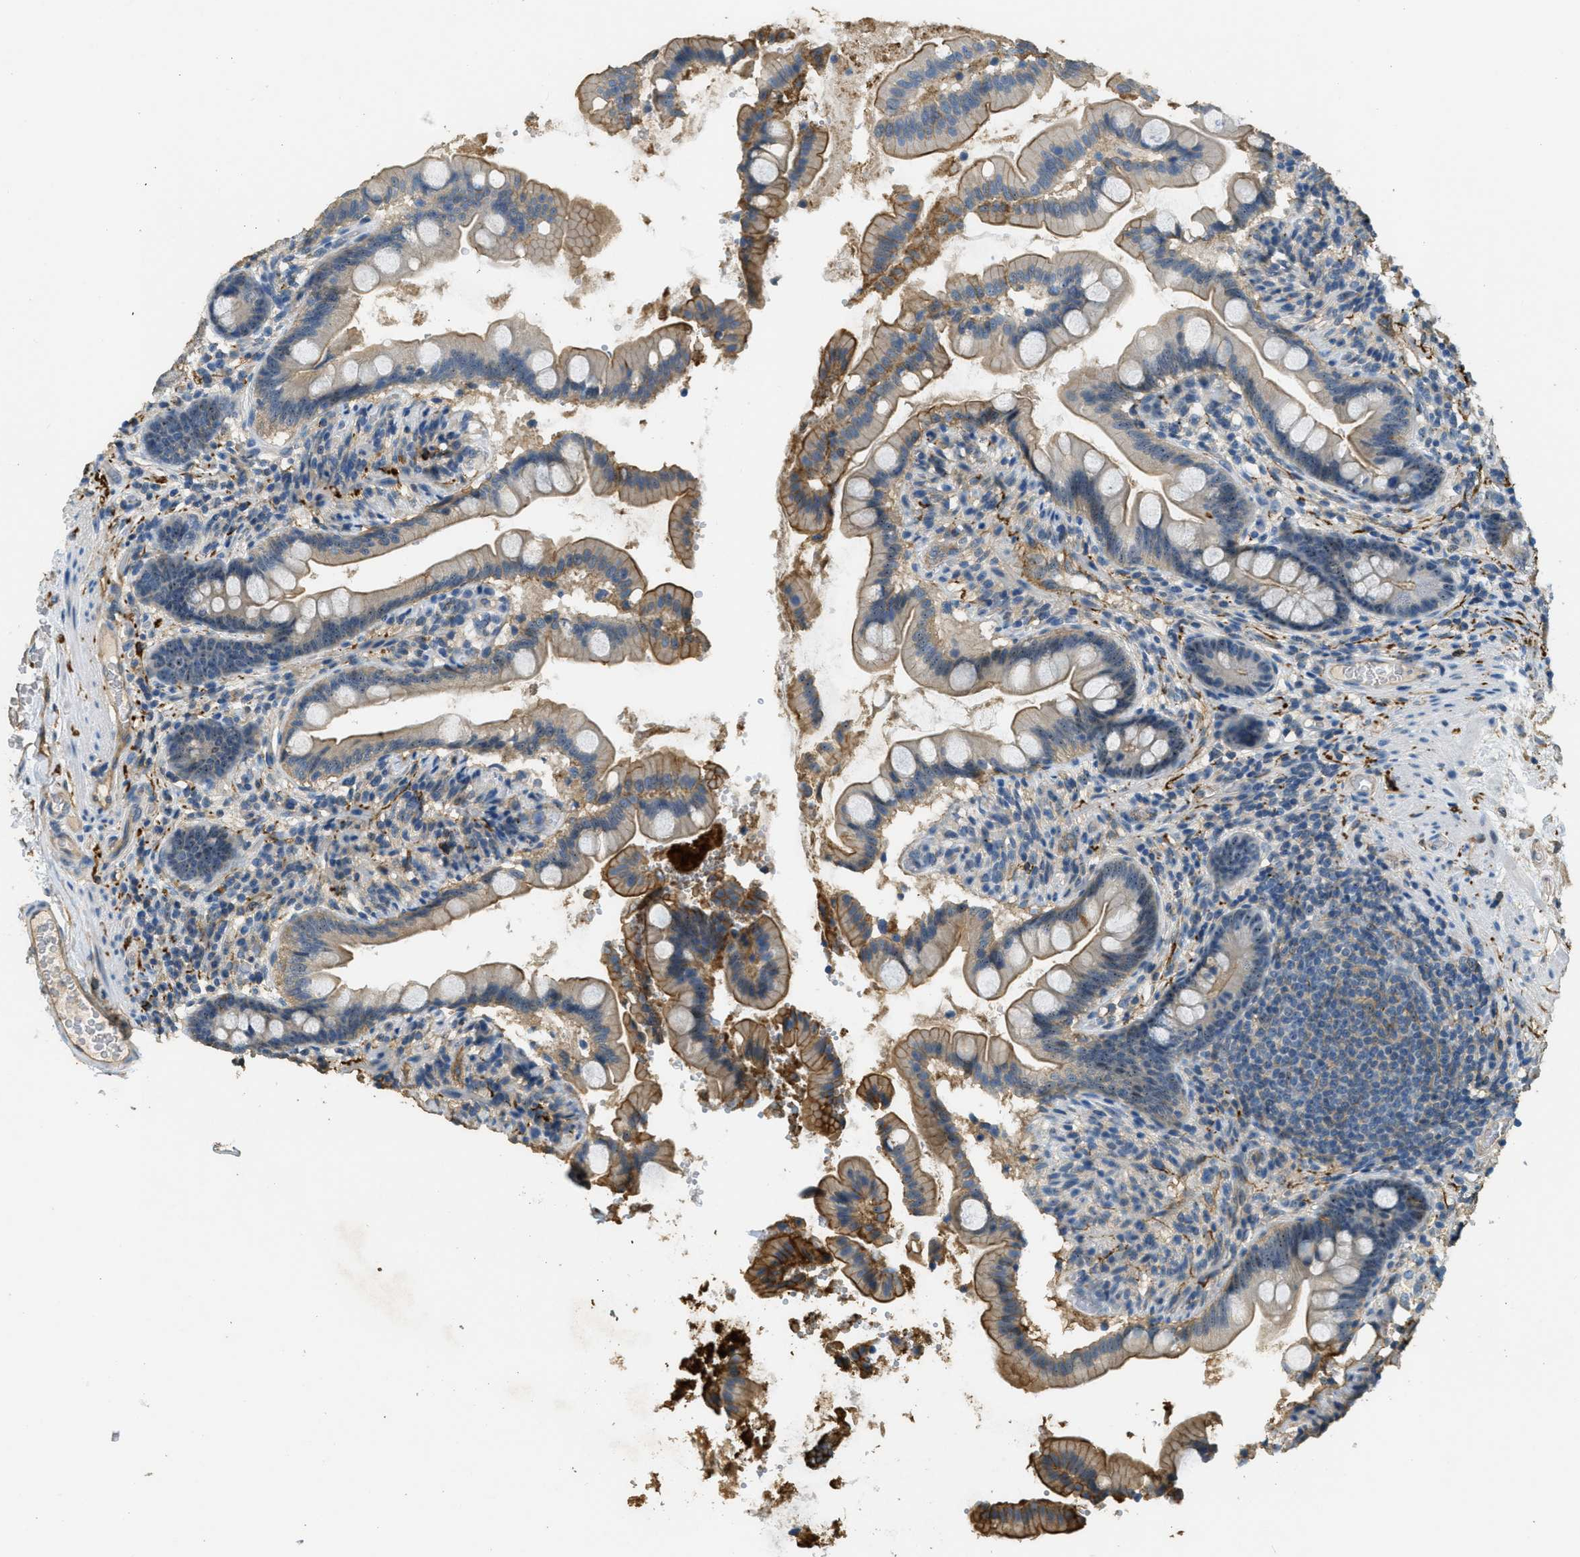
{"staining": {"intensity": "moderate", "quantity": "25%-75%", "location": "cytoplasmic/membranous,nuclear"}, "tissue": "small intestine", "cell_type": "Glandular cells", "image_type": "normal", "snomed": [{"axis": "morphology", "description": "Normal tissue, NOS"}, {"axis": "topography", "description": "Small intestine"}], "caption": "Moderate cytoplasmic/membranous,nuclear positivity for a protein is present in approximately 25%-75% of glandular cells of benign small intestine using immunohistochemistry.", "gene": "OSMR", "patient": {"sex": "female", "age": 56}}